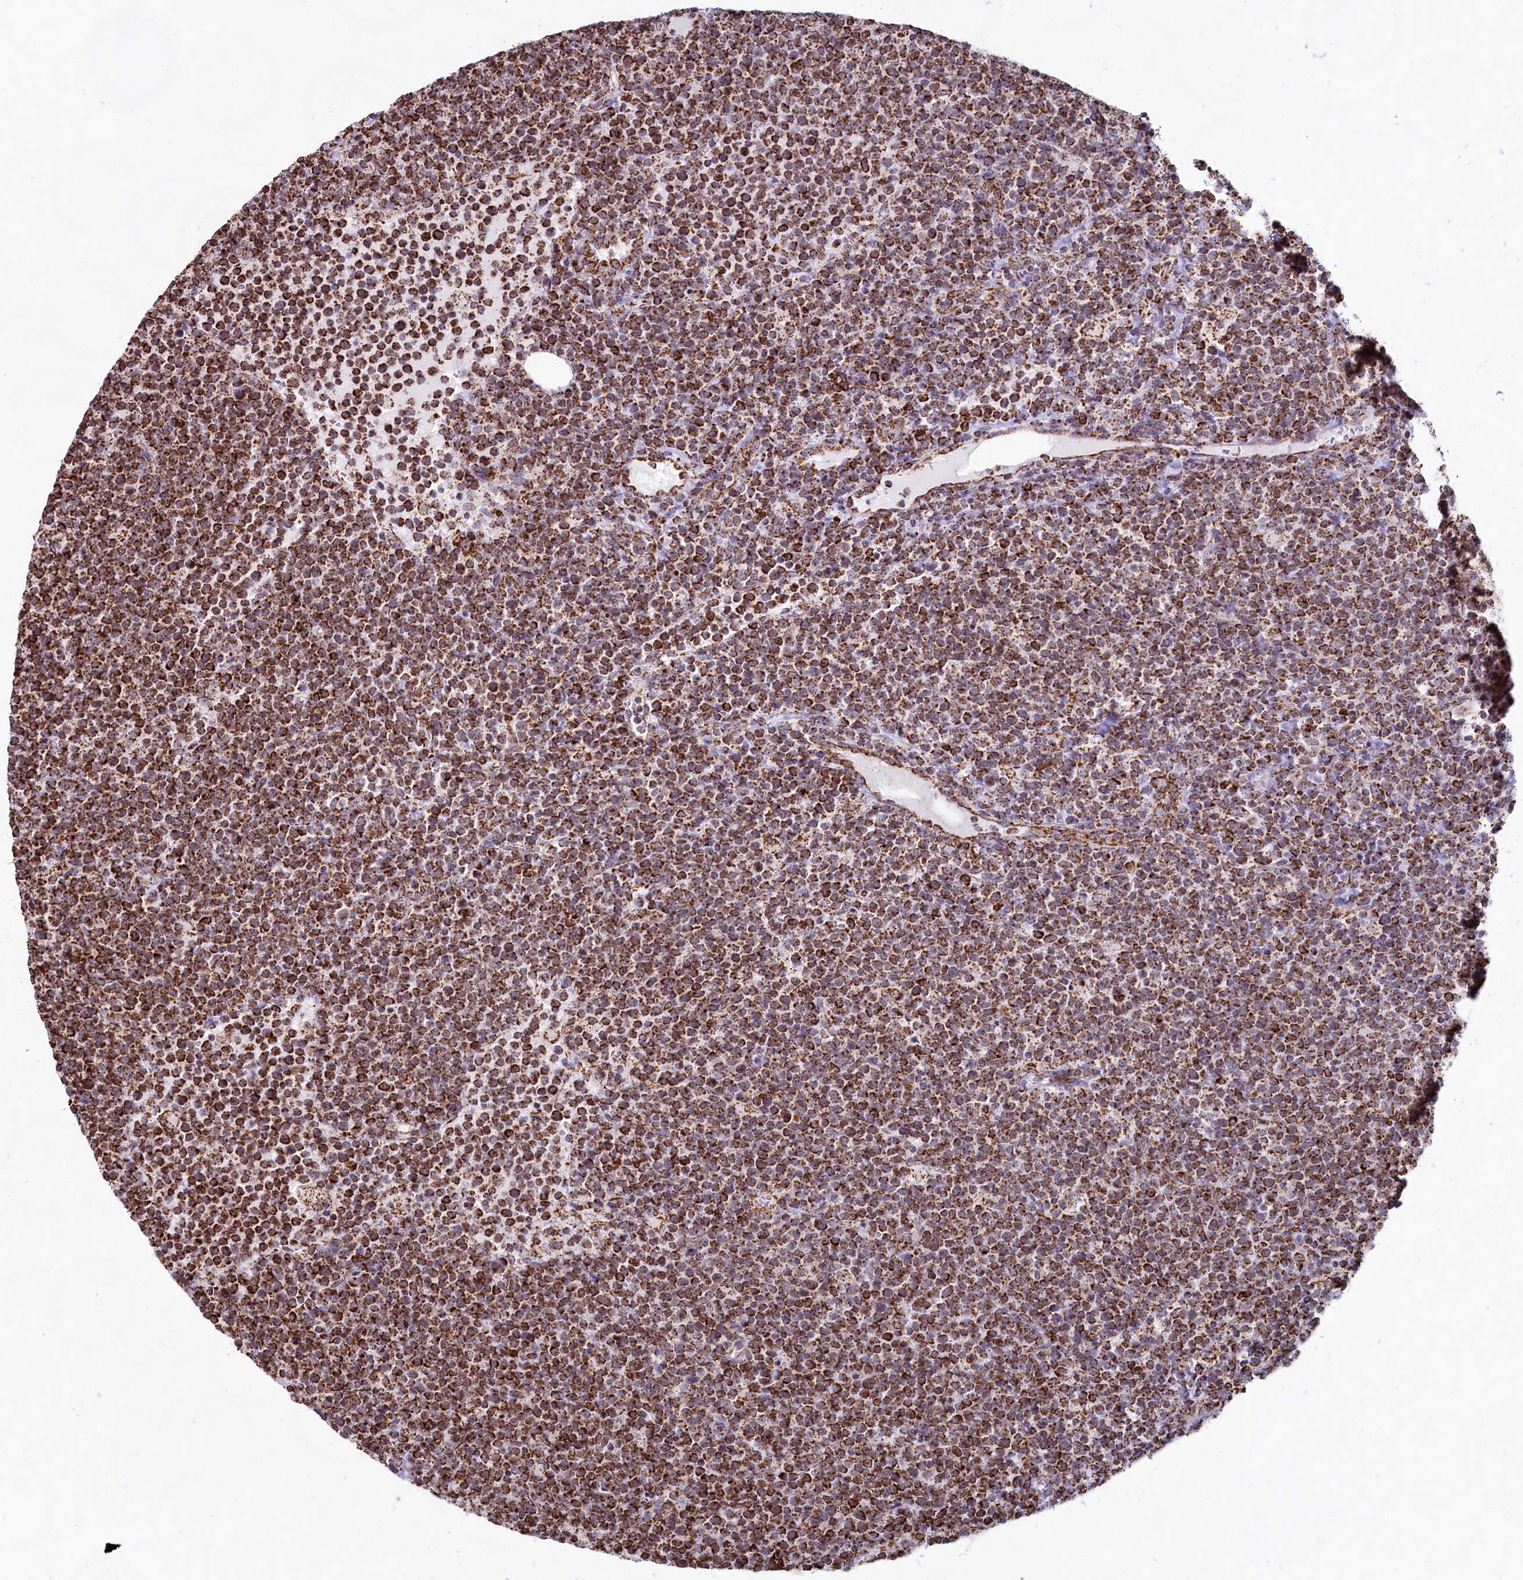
{"staining": {"intensity": "strong", "quantity": ">75%", "location": "cytoplasmic/membranous"}, "tissue": "lymphoma", "cell_type": "Tumor cells", "image_type": "cancer", "snomed": [{"axis": "morphology", "description": "Malignant lymphoma, non-Hodgkin's type, High grade"}, {"axis": "topography", "description": "Lymph node"}], "caption": "IHC staining of lymphoma, which demonstrates high levels of strong cytoplasmic/membranous expression in about >75% of tumor cells indicating strong cytoplasmic/membranous protein positivity. The staining was performed using DAB (3,3'-diaminobenzidine) (brown) for protein detection and nuclei were counterstained in hematoxylin (blue).", "gene": "C1D", "patient": {"sex": "male", "age": 61}}